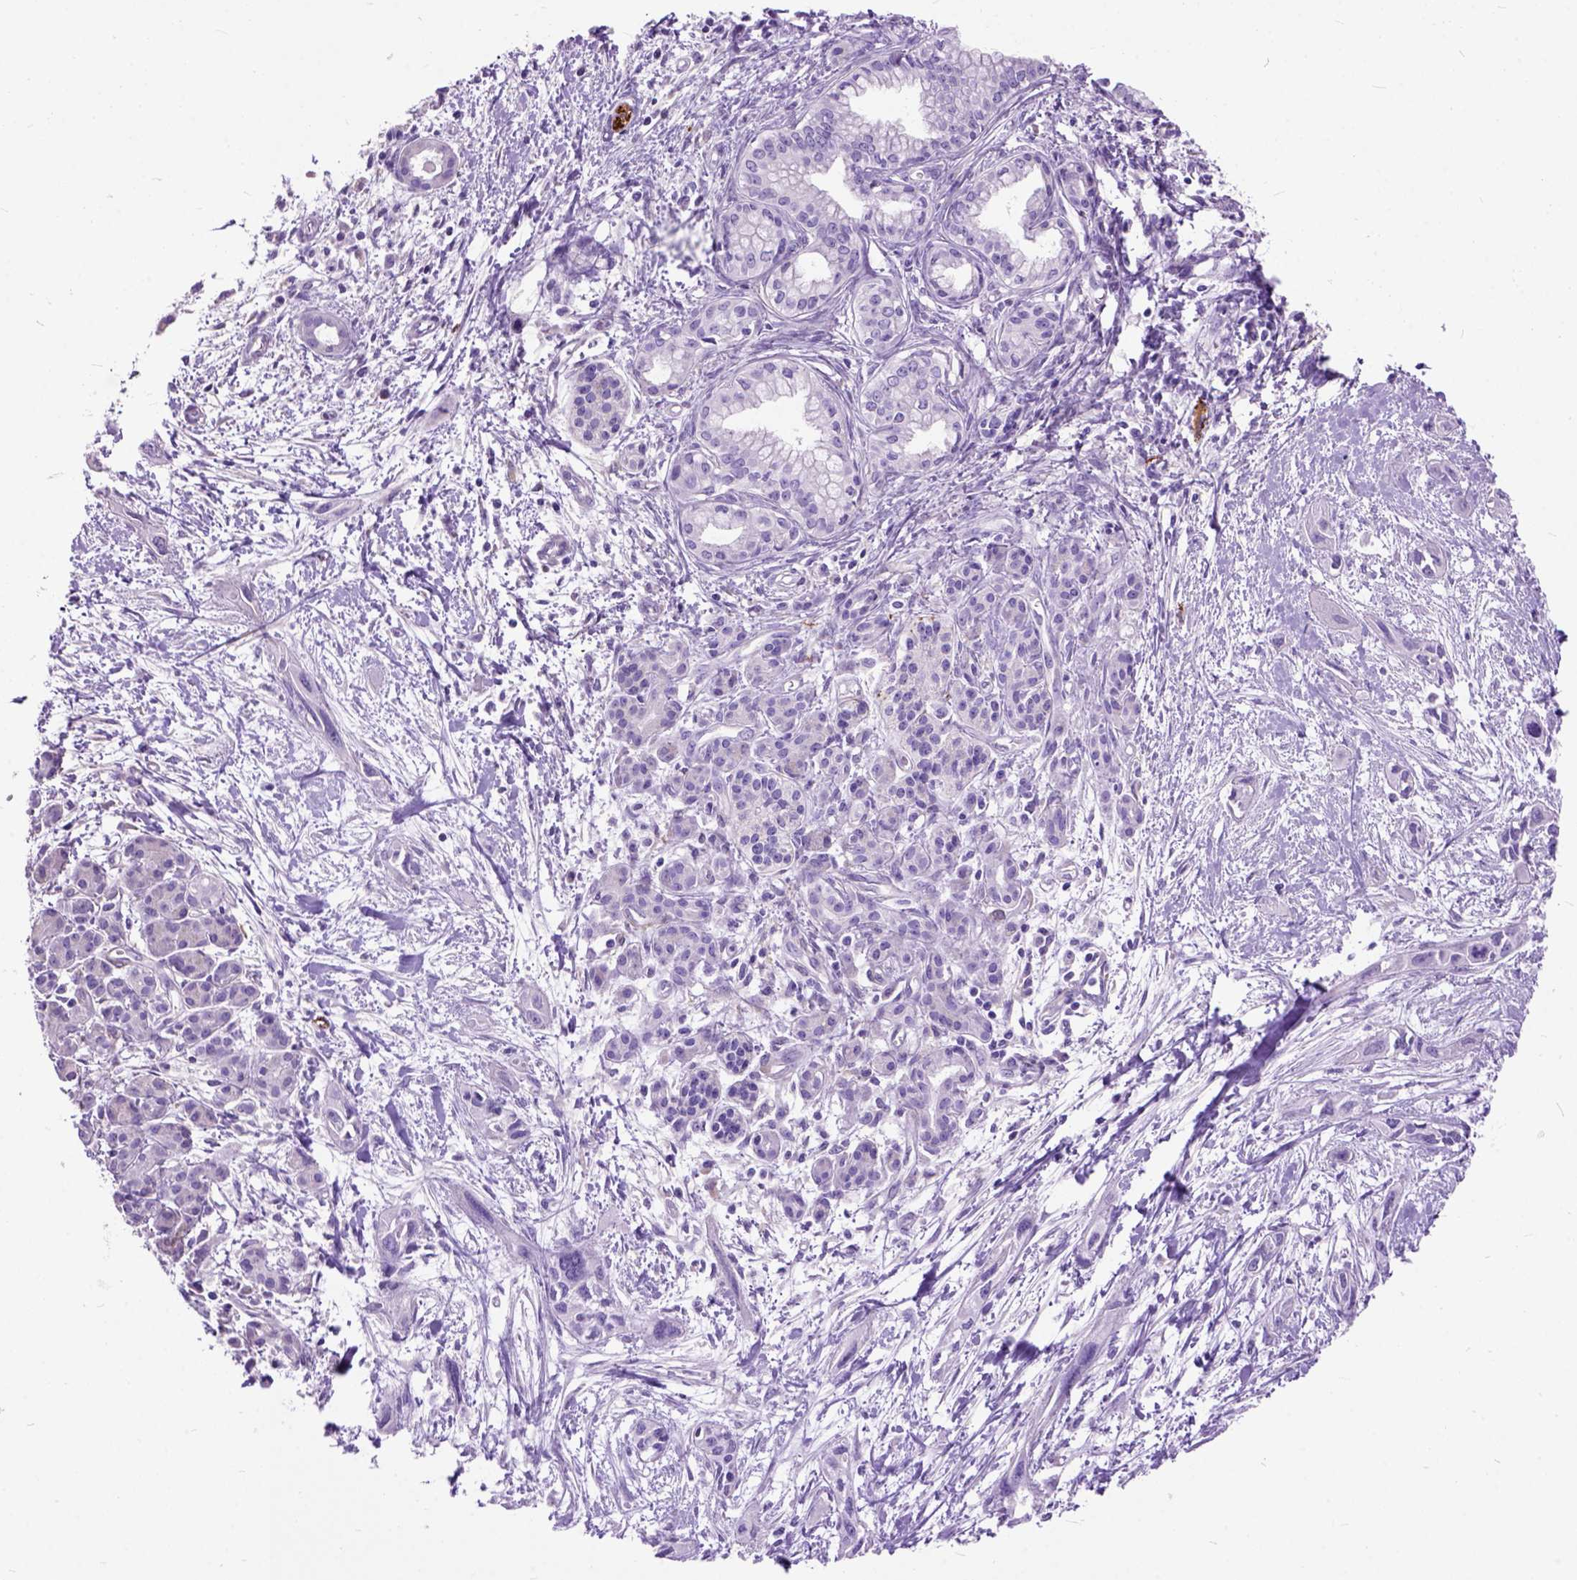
{"staining": {"intensity": "negative", "quantity": "none", "location": "none"}, "tissue": "pancreatic cancer", "cell_type": "Tumor cells", "image_type": "cancer", "snomed": [{"axis": "morphology", "description": "Adenocarcinoma, NOS"}, {"axis": "topography", "description": "Pancreas"}], "caption": "Immunohistochemistry histopathology image of pancreatic cancer stained for a protein (brown), which exhibits no staining in tumor cells. Nuclei are stained in blue.", "gene": "MAPT", "patient": {"sex": "female", "age": 55}}